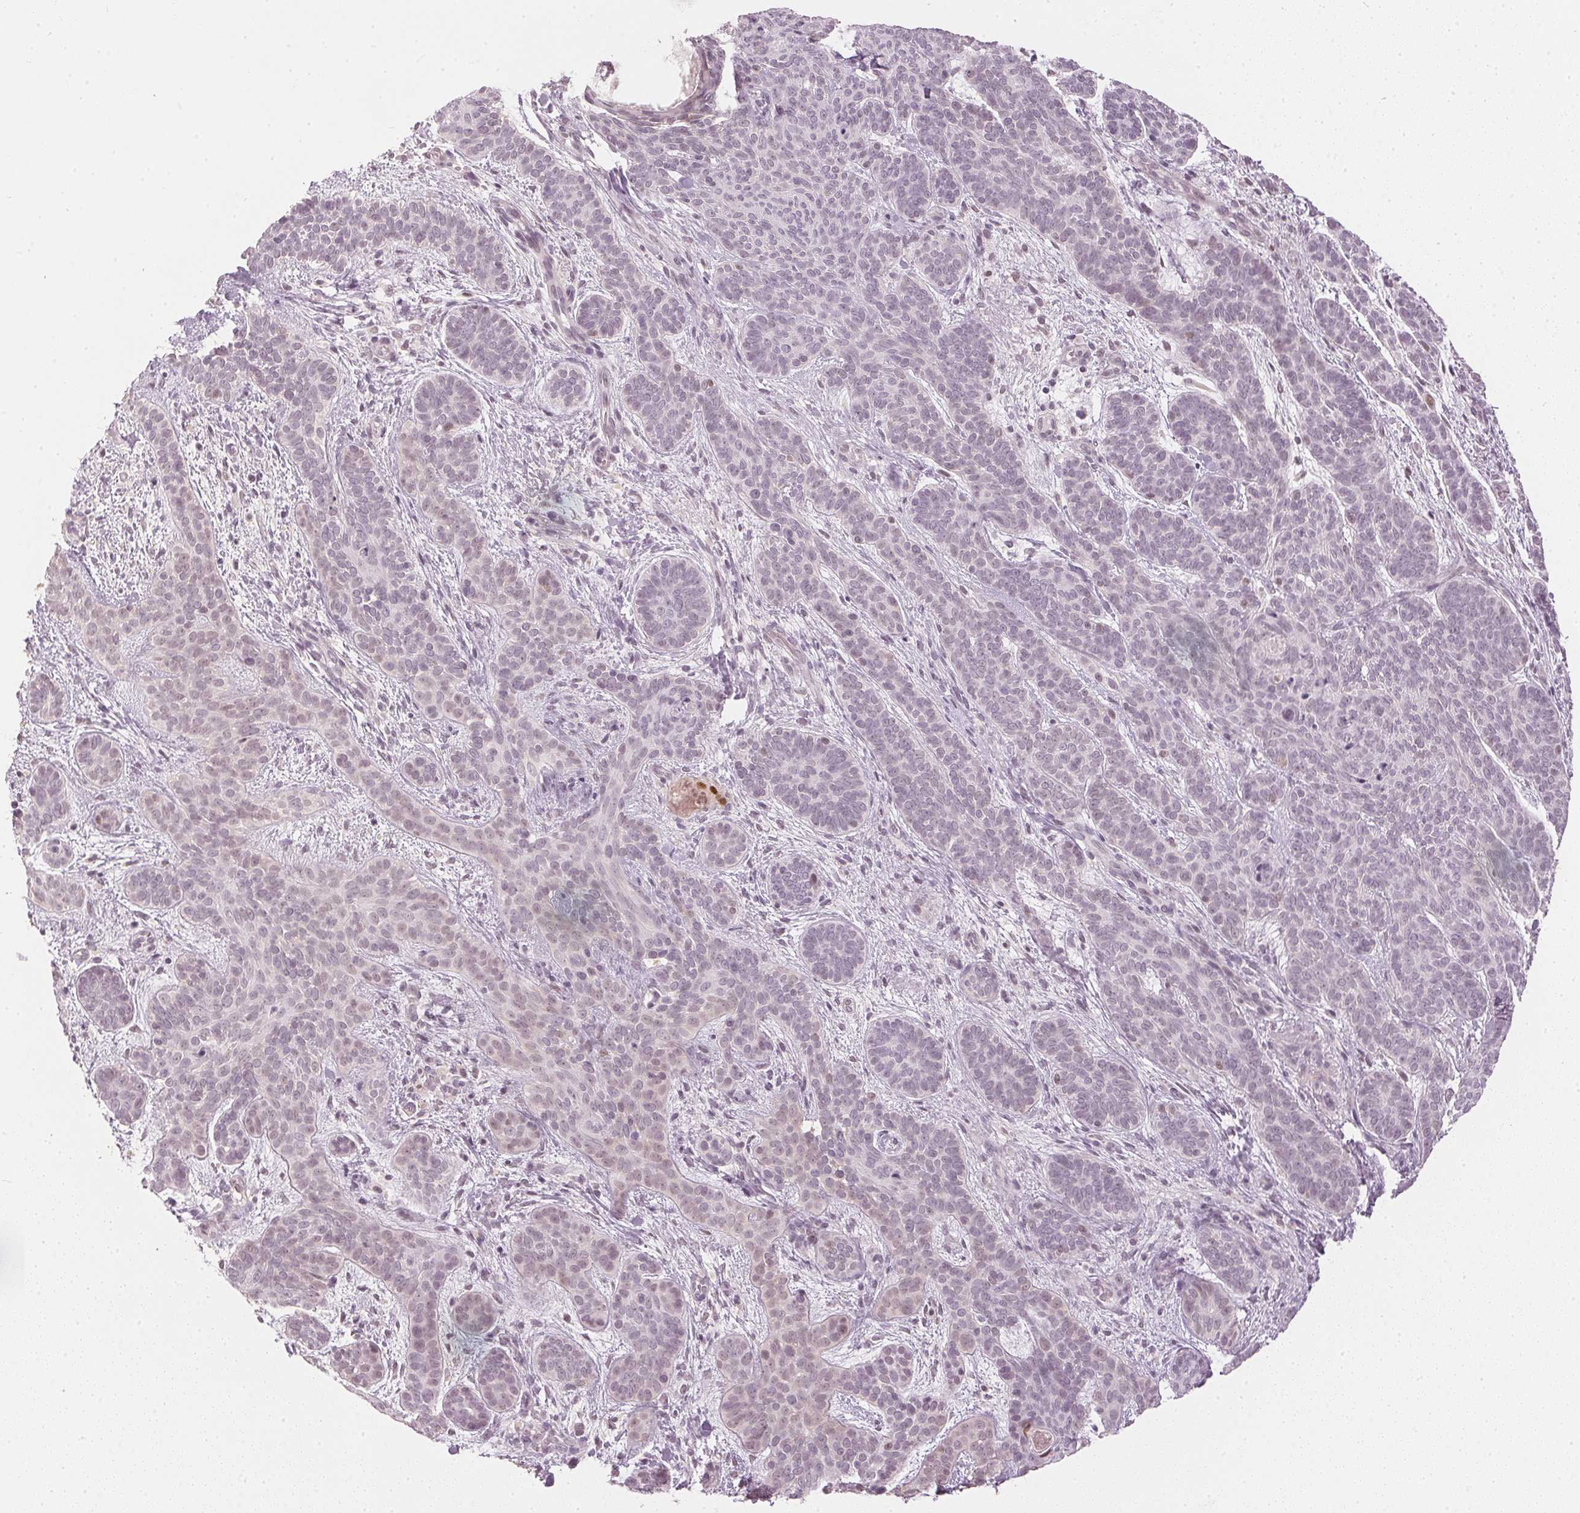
{"staining": {"intensity": "negative", "quantity": "none", "location": "none"}, "tissue": "skin cancer", "cell_type": "Tumor cells", "image_type": "cancer", "snomed": [{"axis": "morphology", "description": "Basal cell carcinoma"}, {"axis": "topography", "description": "Skin"}], "caption": "Human skin cancer stained for a protein using IHC reveals no expression in tumor cells.", "gene": "SLC39A3", "patient": {"sex": "female", "age": 82}}